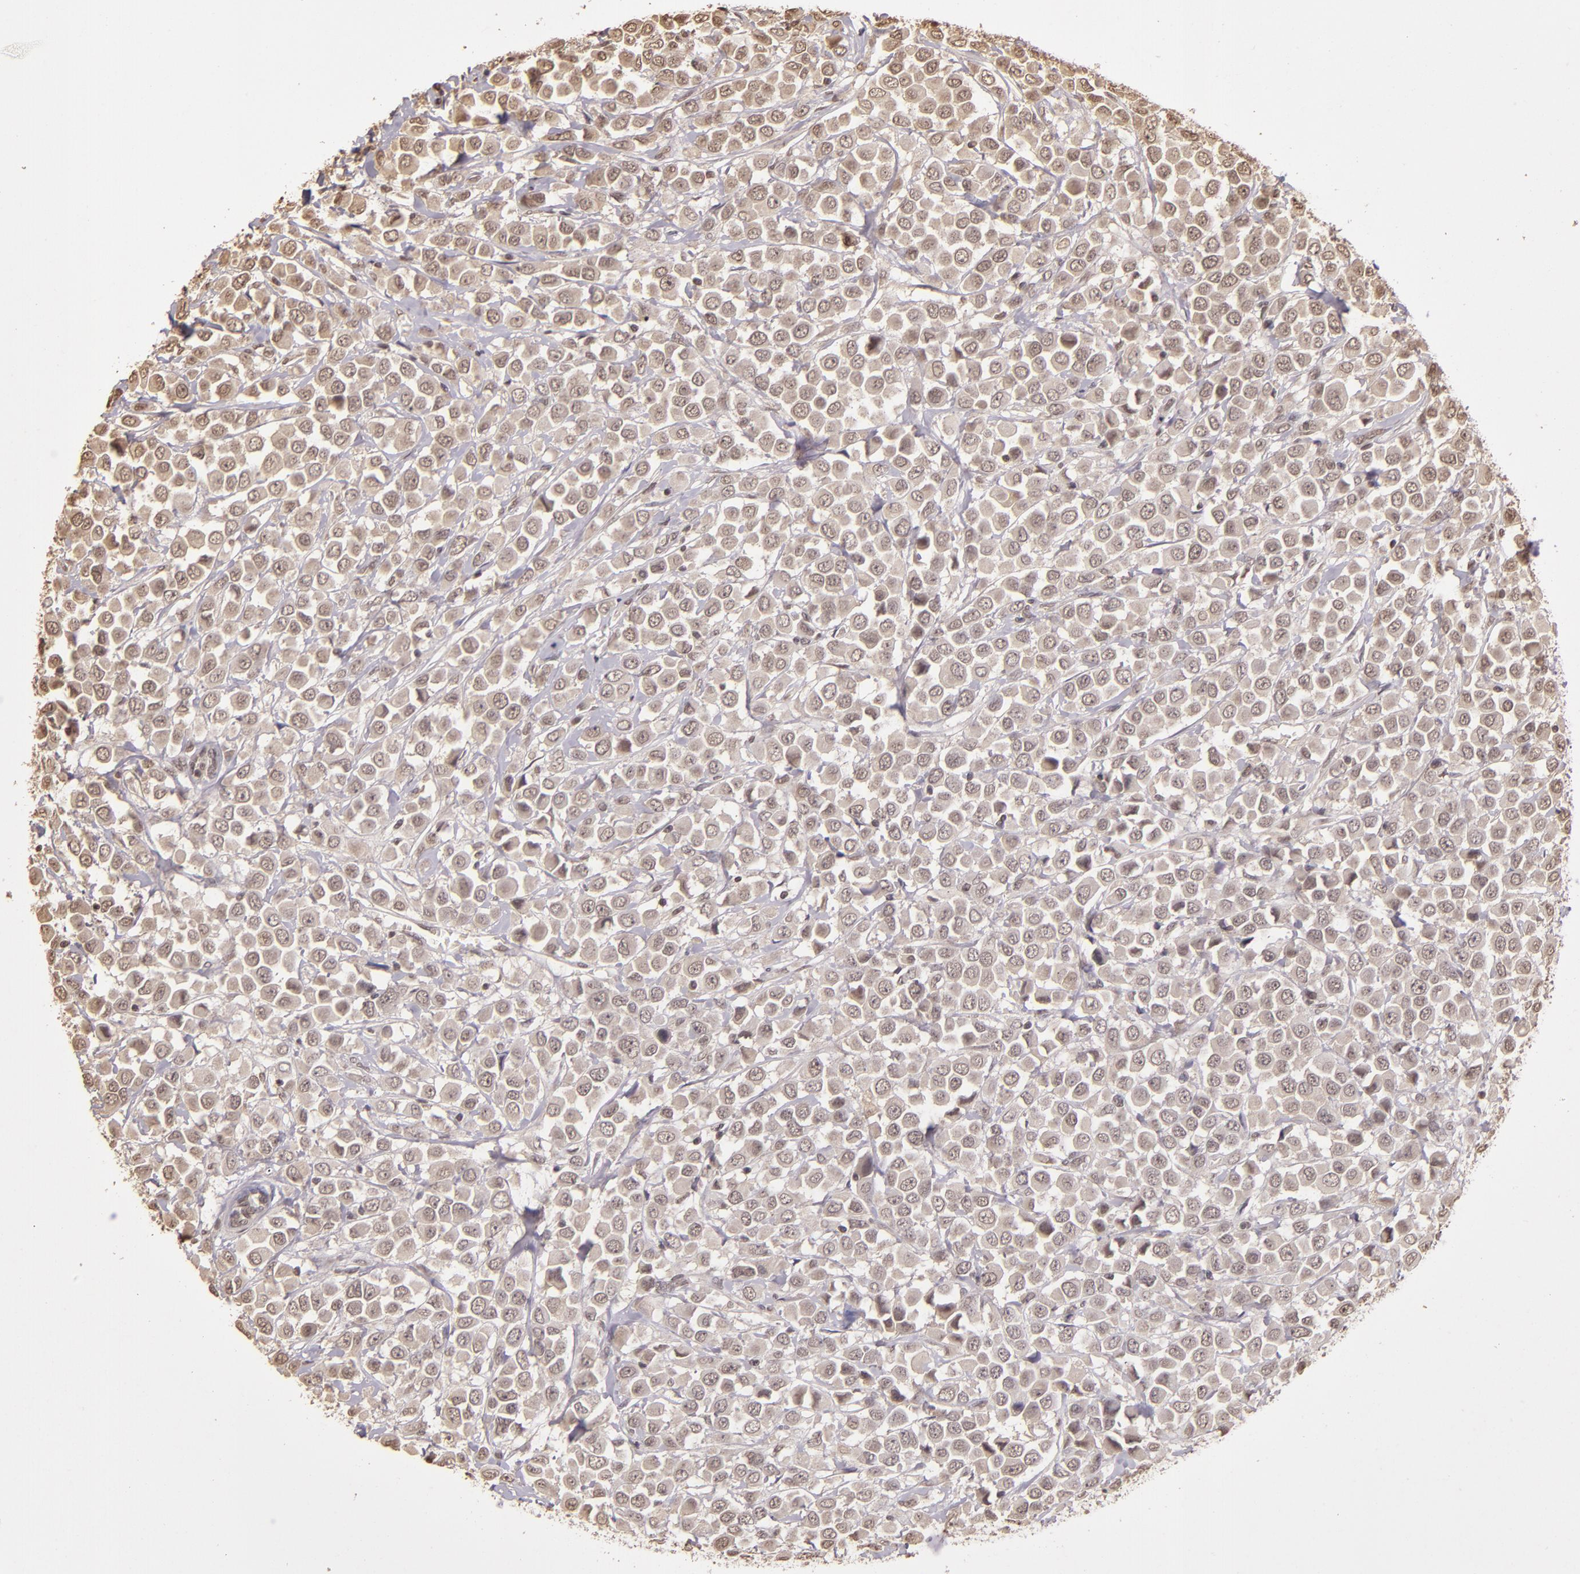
{"staining": {"intensity": "weak", "quantity": ">75%", "location": "cytoplasmic/membranous,nuclear"}, "tissue": "breast cancer", "cell_type": "Tumor cells", "image_type": "cancer", "snomed": [{"axis": "morphology", "description": "Duct carcinoma"}, {"axis": "topography", "description": "Breast"}], "caption": "Invasive ductal carcinoma (breast) stained with a protein marker exhibits weak staining in tumor cells.", "gene": "CUL1", "patient": {"sex": "female", "age": 61}}